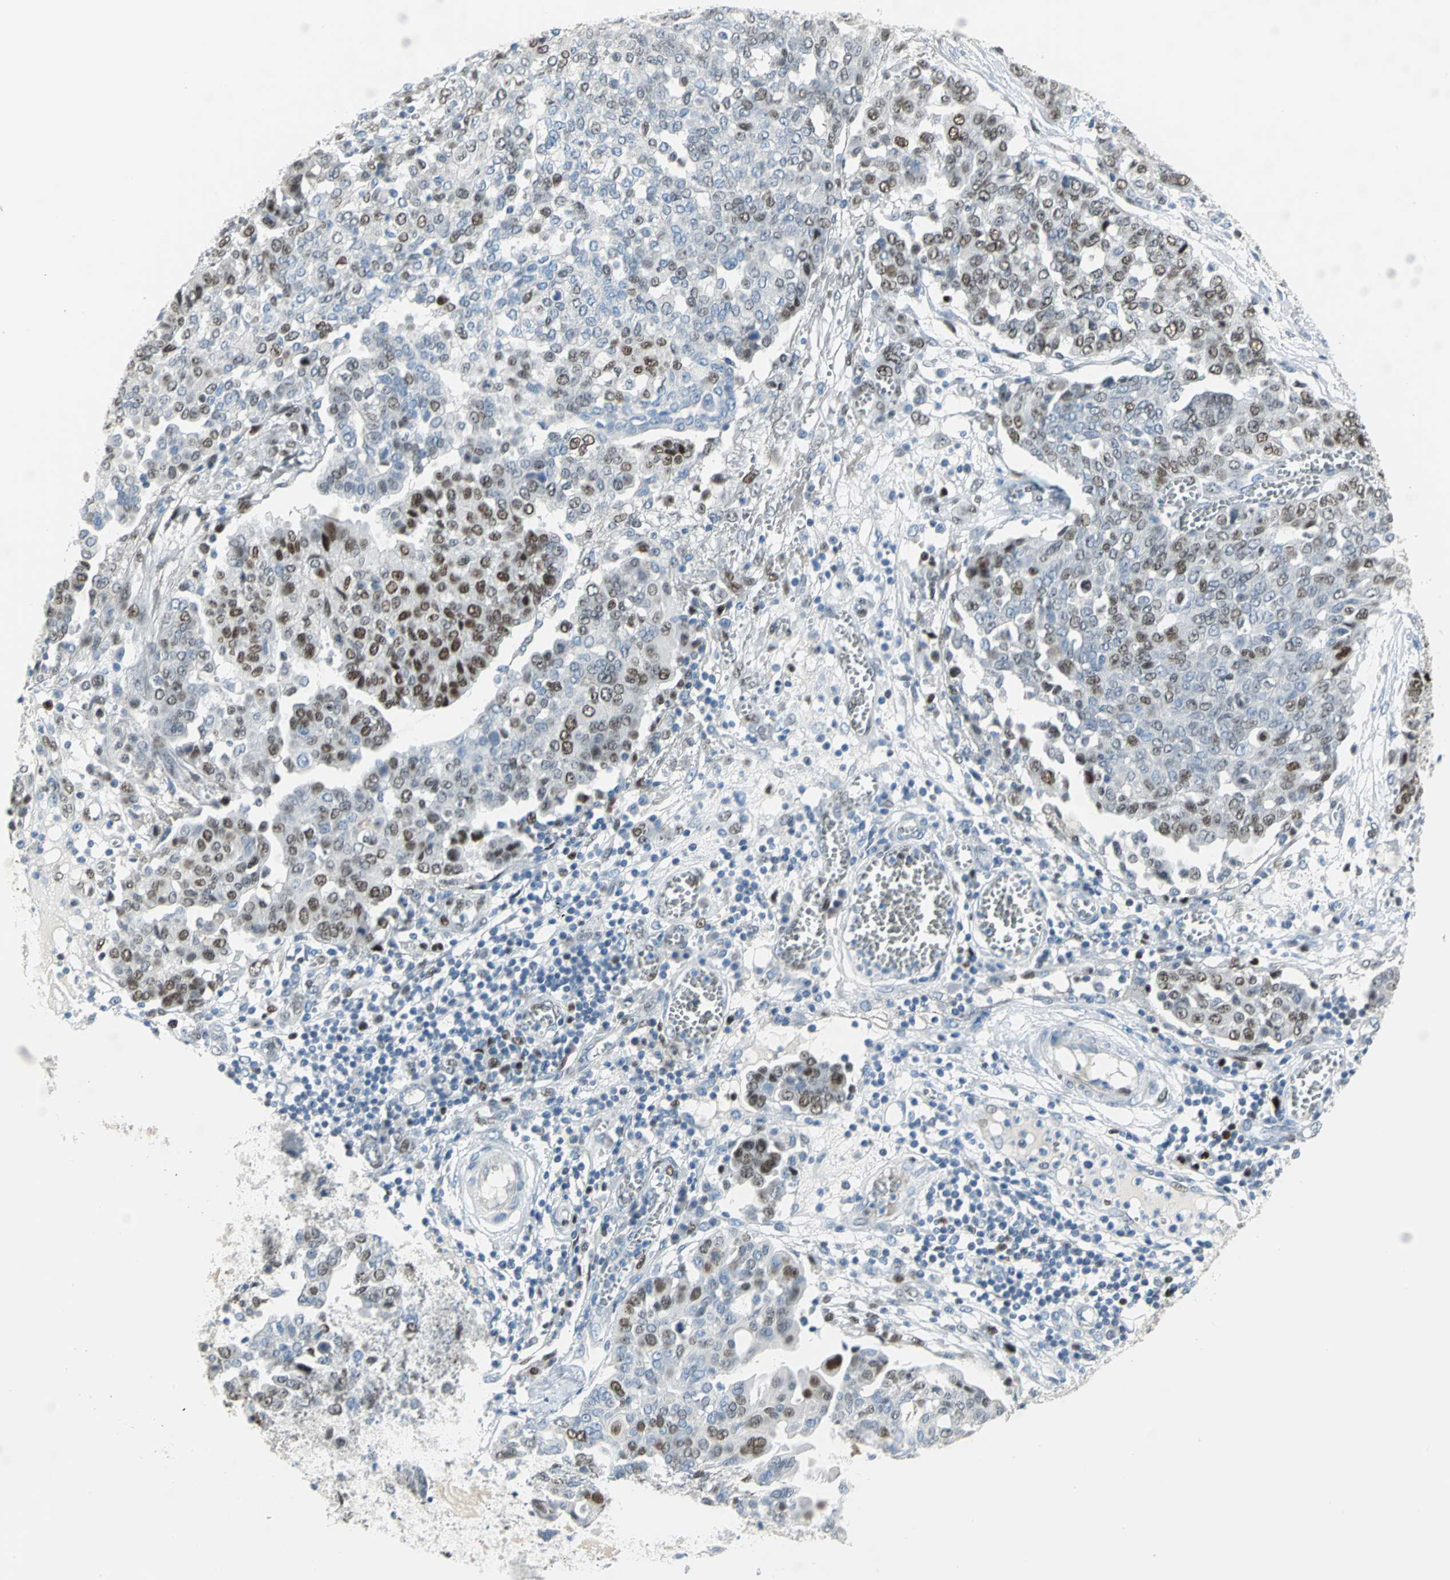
{"staining": {"intensity": "moderate", "quantity": "25%-75%", "location": "nuclear"}, "tissue": "ovarian cancer", "cell_type": "Tumor cells", "image_type": "cancer", "snomed": [{"axis": "morphology", "description": "Cystadenocarcinoma, serous, NOS"}, {"axis": "topography", "description": "Soft tissue"}, {"axis": "topography", "description": "Ovary"}], "caption": "An image of ovarian cancer (serous cystadenocarcinoma) stained for a protein reveals moderate nuclear brown staining in tumor cells.", "gene": "MCM3", "patient": {"sex": "female", "age": 57}}